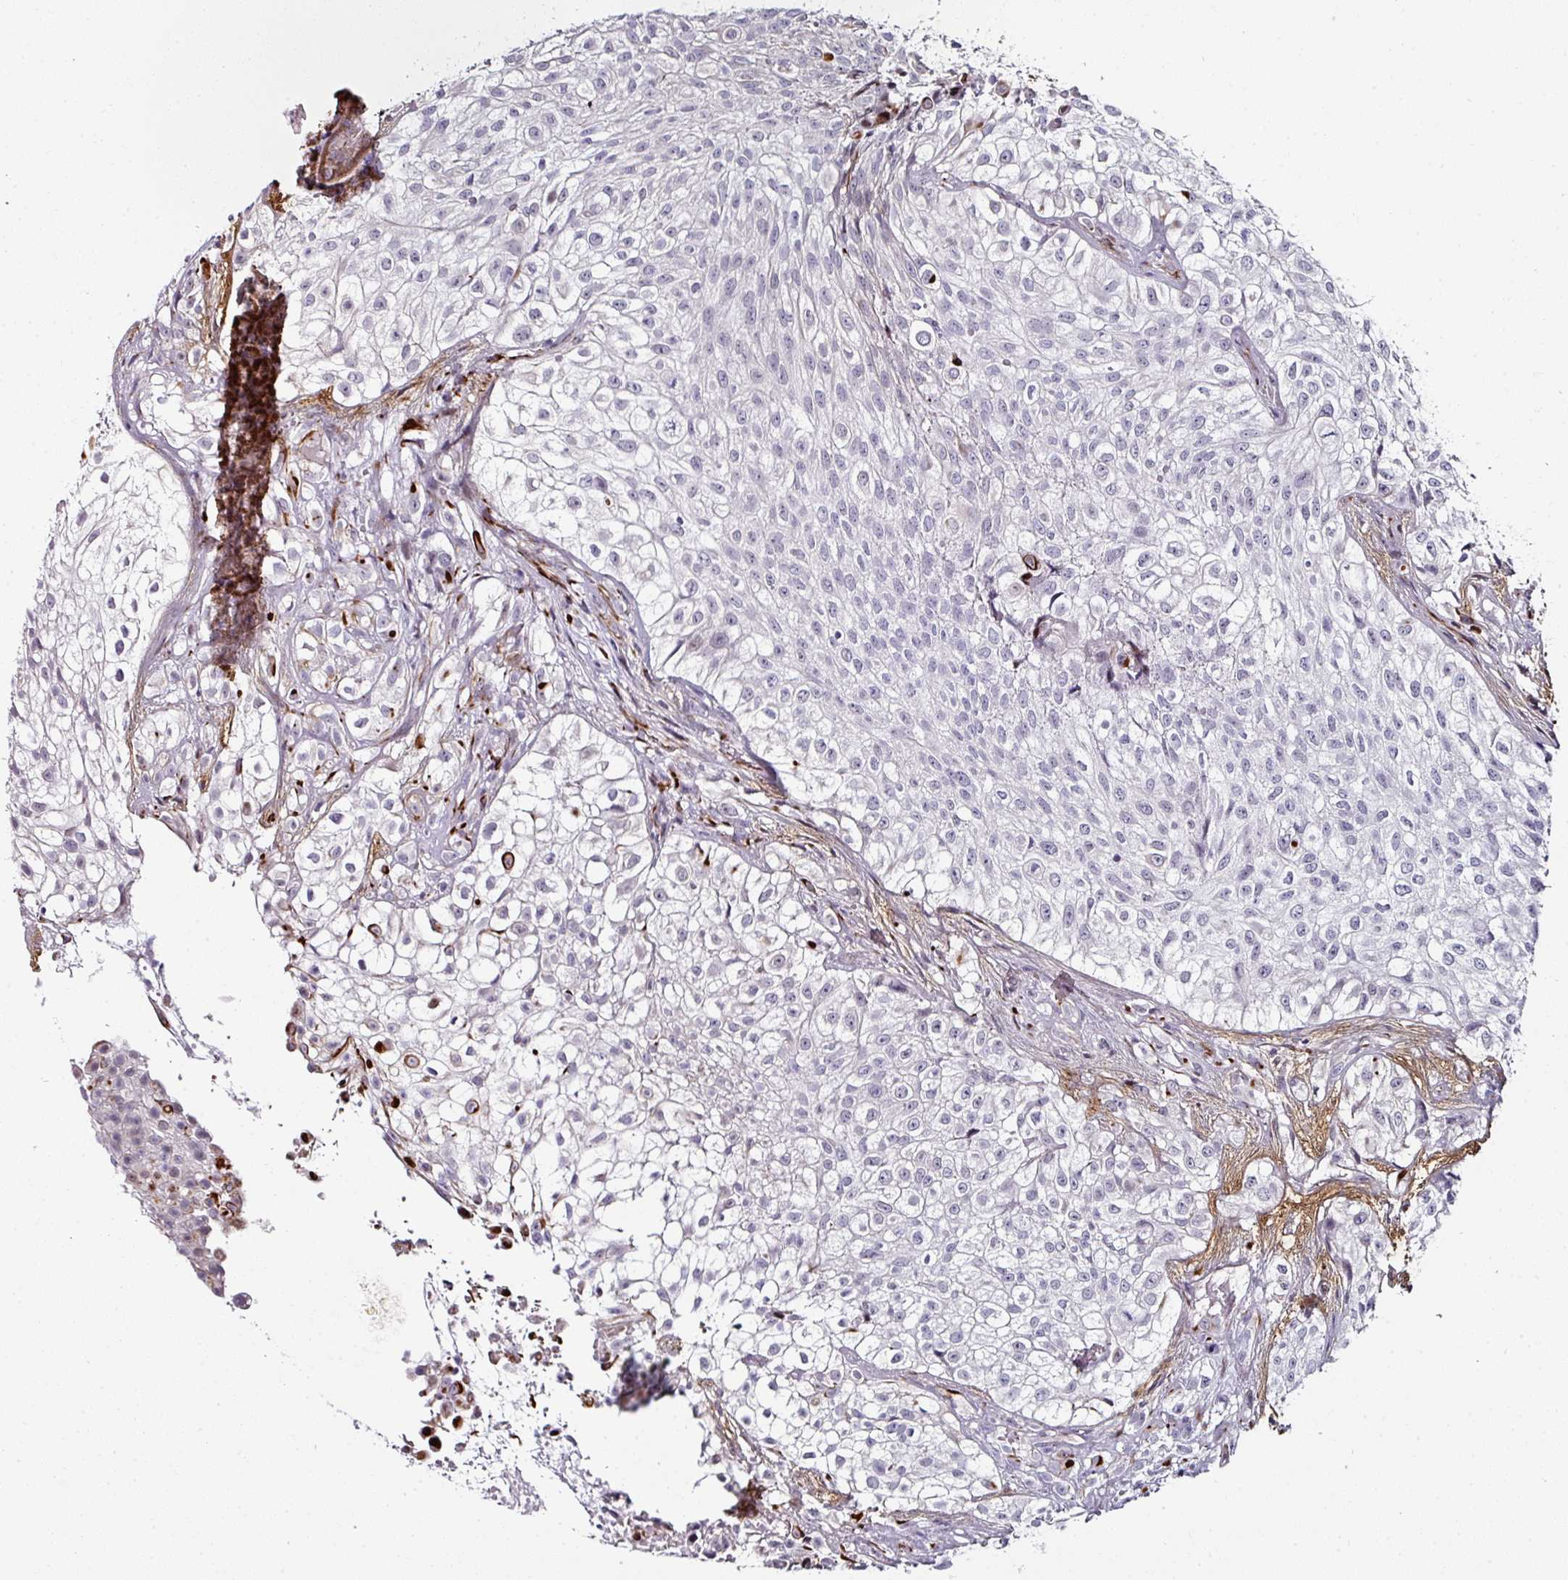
{"staining": {"intensity": "strong", "quantity": "<25%", "location": "cytoplasmic/membranous"}, "tissue": "urothelial cancer", "cell_type": "Tumor cells", "image_type": "cancer", "snomed": [{"axis": "morphology", "description": "Urothelial carcinoma, High grade"}, {"axis": "topography", "description": "Urinary bladder"}], "caption": "Protein staining of urothelial cancer tissue exhibits strong cytoplasmic/membranous positivity in approximately <25% of tumor cells. (Brightfield microscopy of DAB IHC at high magnification).", "gene": "TMPRSS9", "patient": {"sex": "male", "age": 56}}